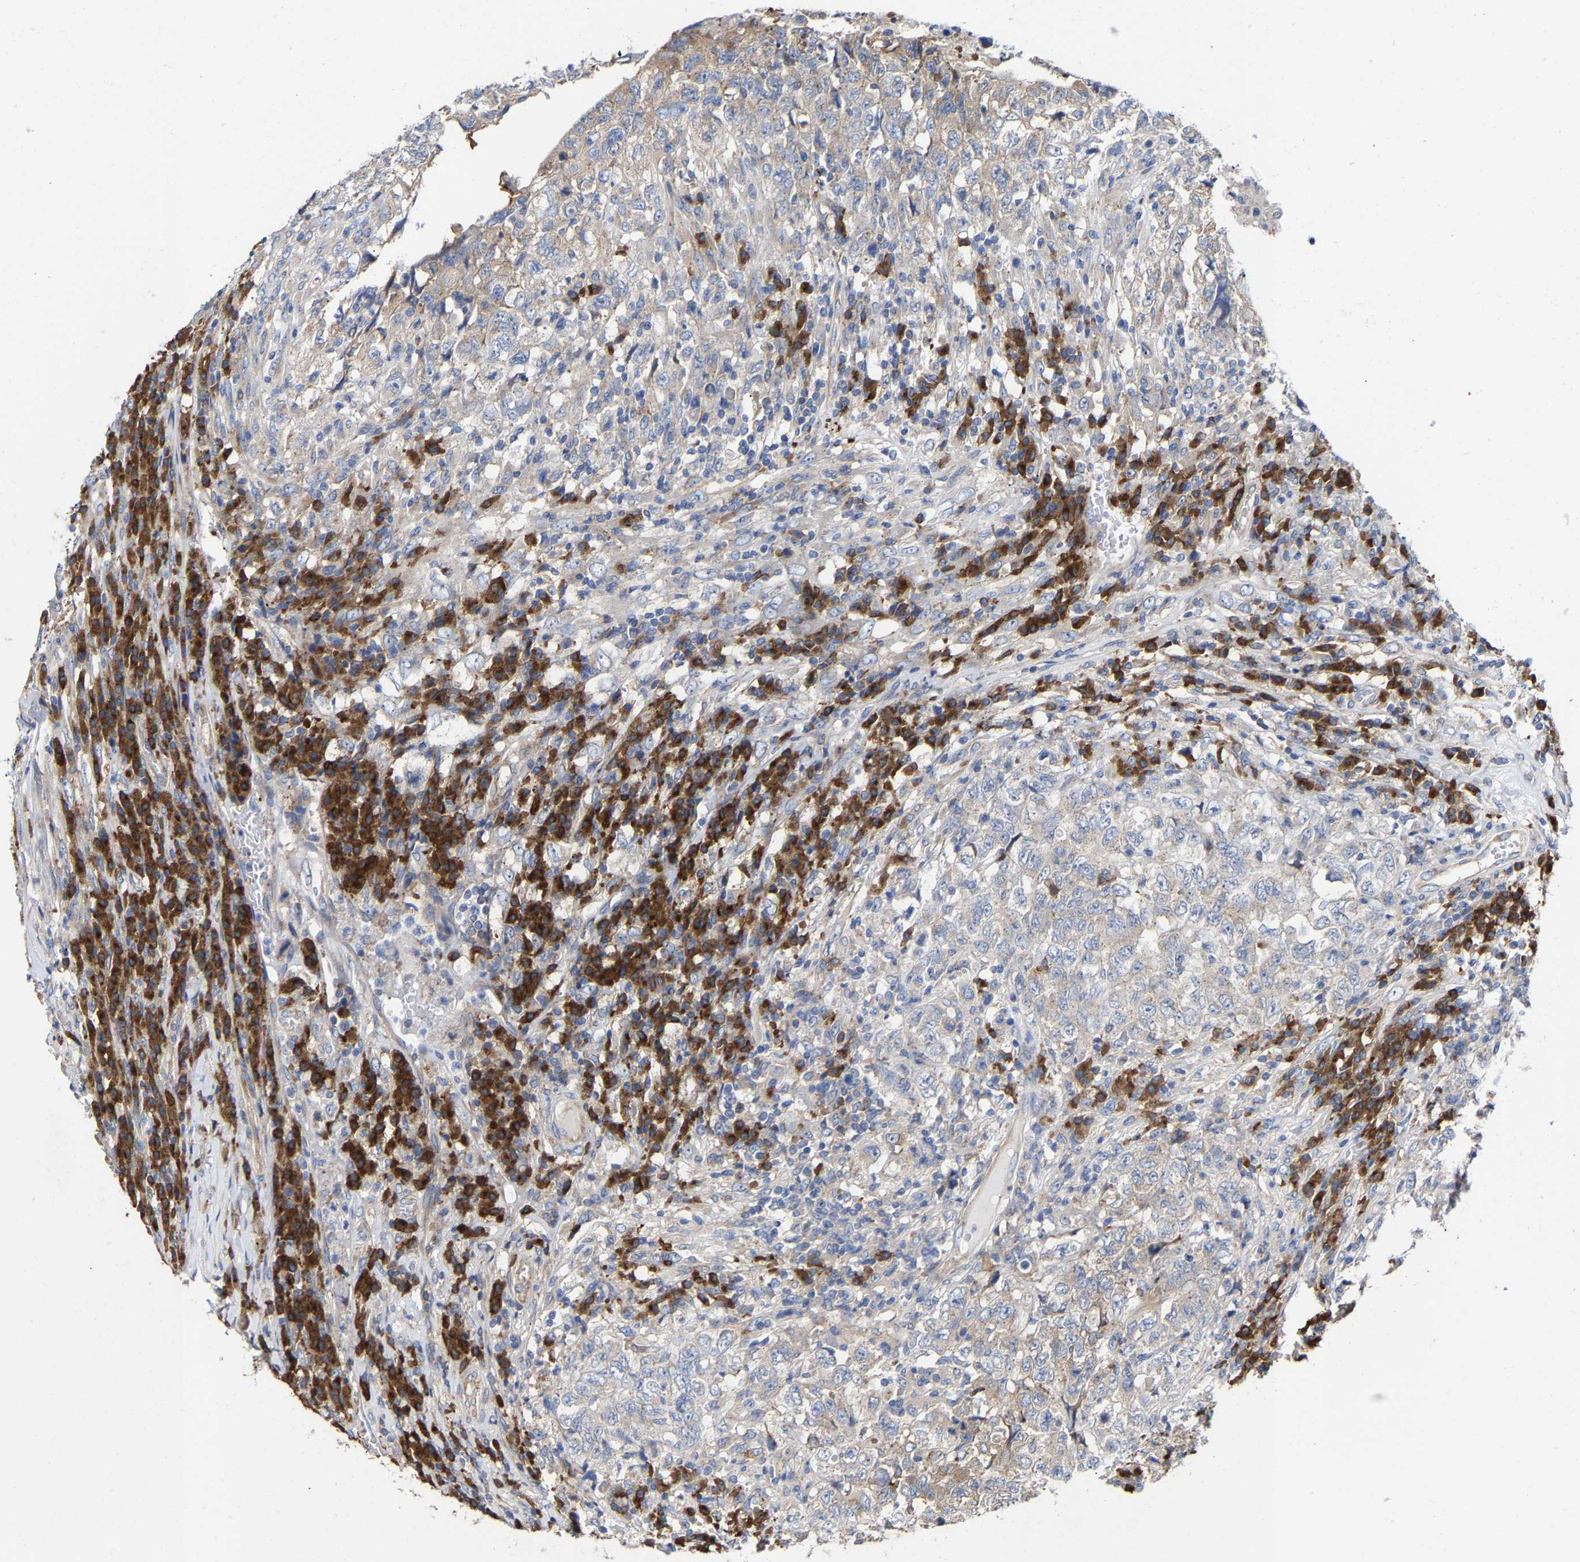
{"staining": {"intensity": "weak", "quantity": "<25%", "location": "cytoplasmic/membranous"}, "tissue": "testis cancer", "cell_type": "Tumor cells", "image_type": "cancer", "snomed": [{"axis": "morphology", "description": "Necrosis, NOS"}, {"axis": "morphology", "description": "Carcinoma, Embryonal, NOS"}, {"axis": "topography", "description": "Testis"}], "caption": "IHC photomicrograph of testis cancer (embryonal carcinoma) stained for a protein (brown), which displays no expression in tumor cells.", "gene": "PPP1R15A", "patient": {"sex": "male", "age": 19}}